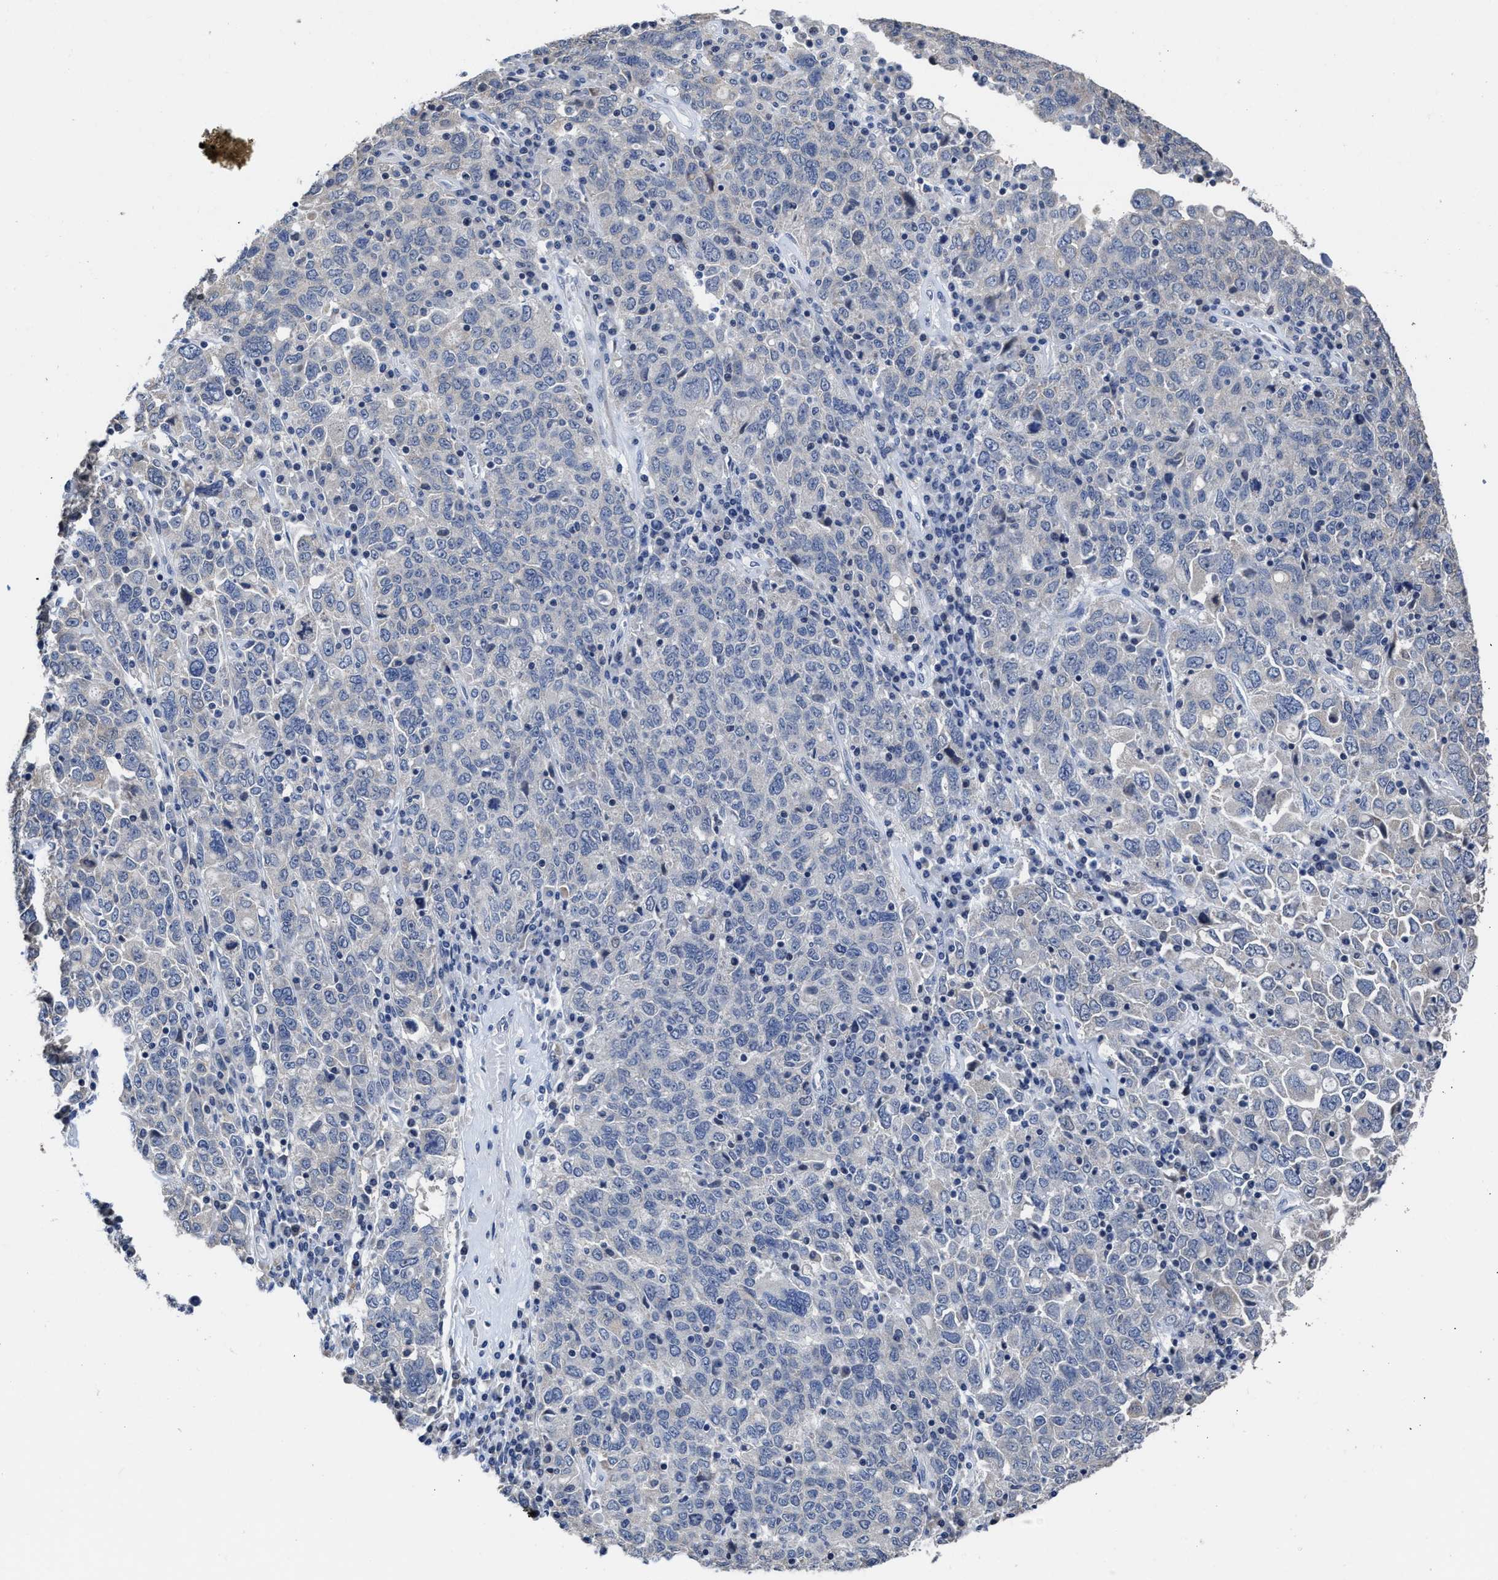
{"staining": {"intensity": "negative", "quantity": "none", "location": "none"}, "tissue": "ovarian cancer", "cell_type": "Tumor cells", "image_type": "cancer", "snomed": [{"axis": "morphology", "description": "Carcinoma, endometroid"}, {"axis": "topography", "description": "Ovary"}], "caption": "A micrograph of human ovarian cancer is negative for staining in tumor cells.", "gene": "HOOK1", "patient": {"sex": "female", "age": 62}}